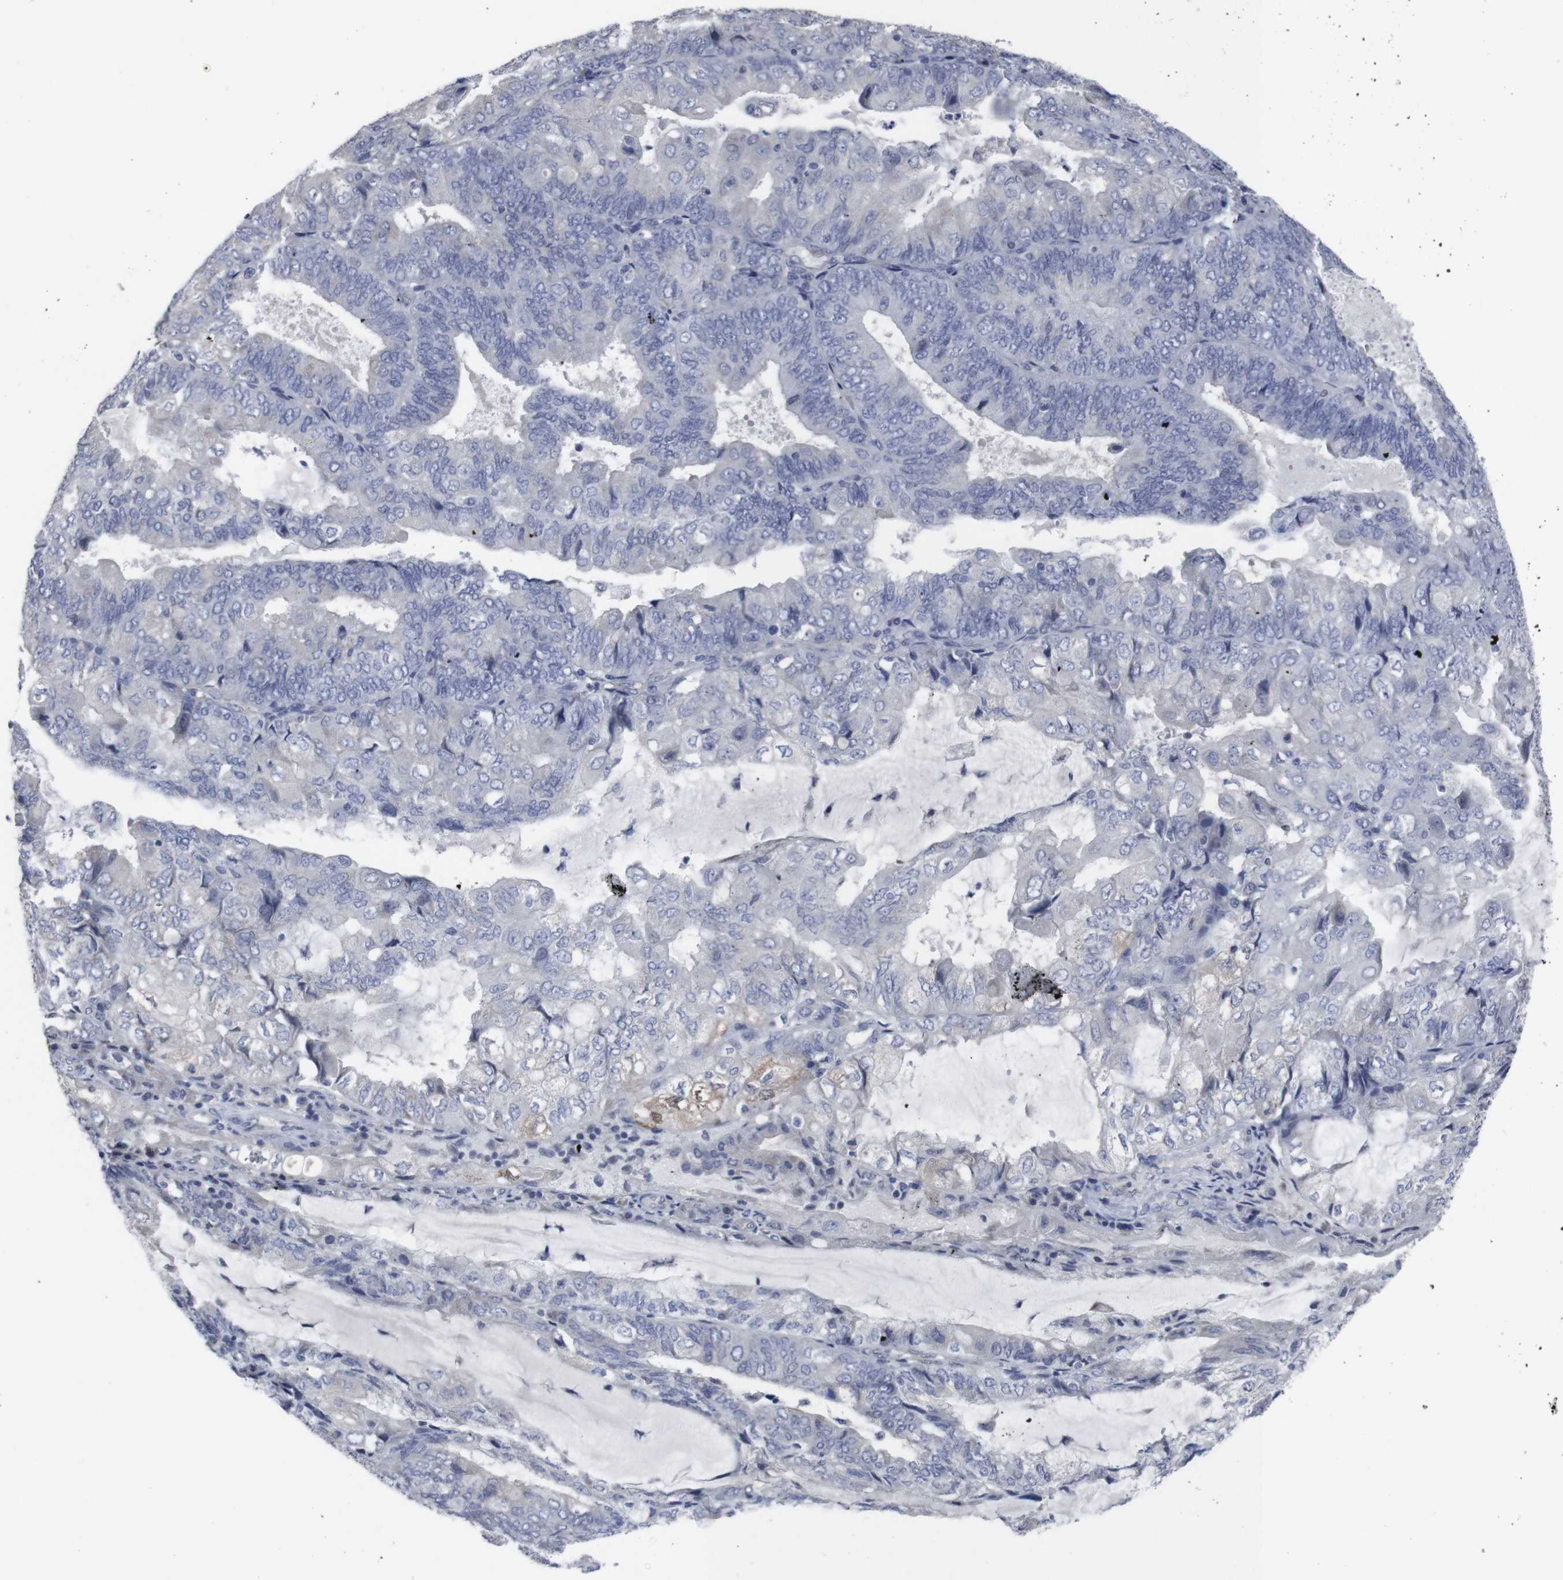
{"staining": {"intensity": "negative", "quantity": "none", "location": "none"}, "tissue": "endometrial cancer", "cell_type": "Tumor cells", "image_type": "cancer", "snomed": [{"axis": "morphology", "description": "Adenocarcinoma, NOS"}, {"axis": "topography", "description": "Endometrium"}], "caption": "Immunohistochemistry (IHC) image of neoplastic tissue: adenocarcinoma (endometrial) stained with DAB (3,3'-diaminobenzidine) demonstrates no significant protein staining in tumor cells. (DAB (3,3'-diaminobenzidine) immunohistochemistry (IHC), high magnification).", "gene": "SNCG", "patient": {"sex": "female", "age": 81}}